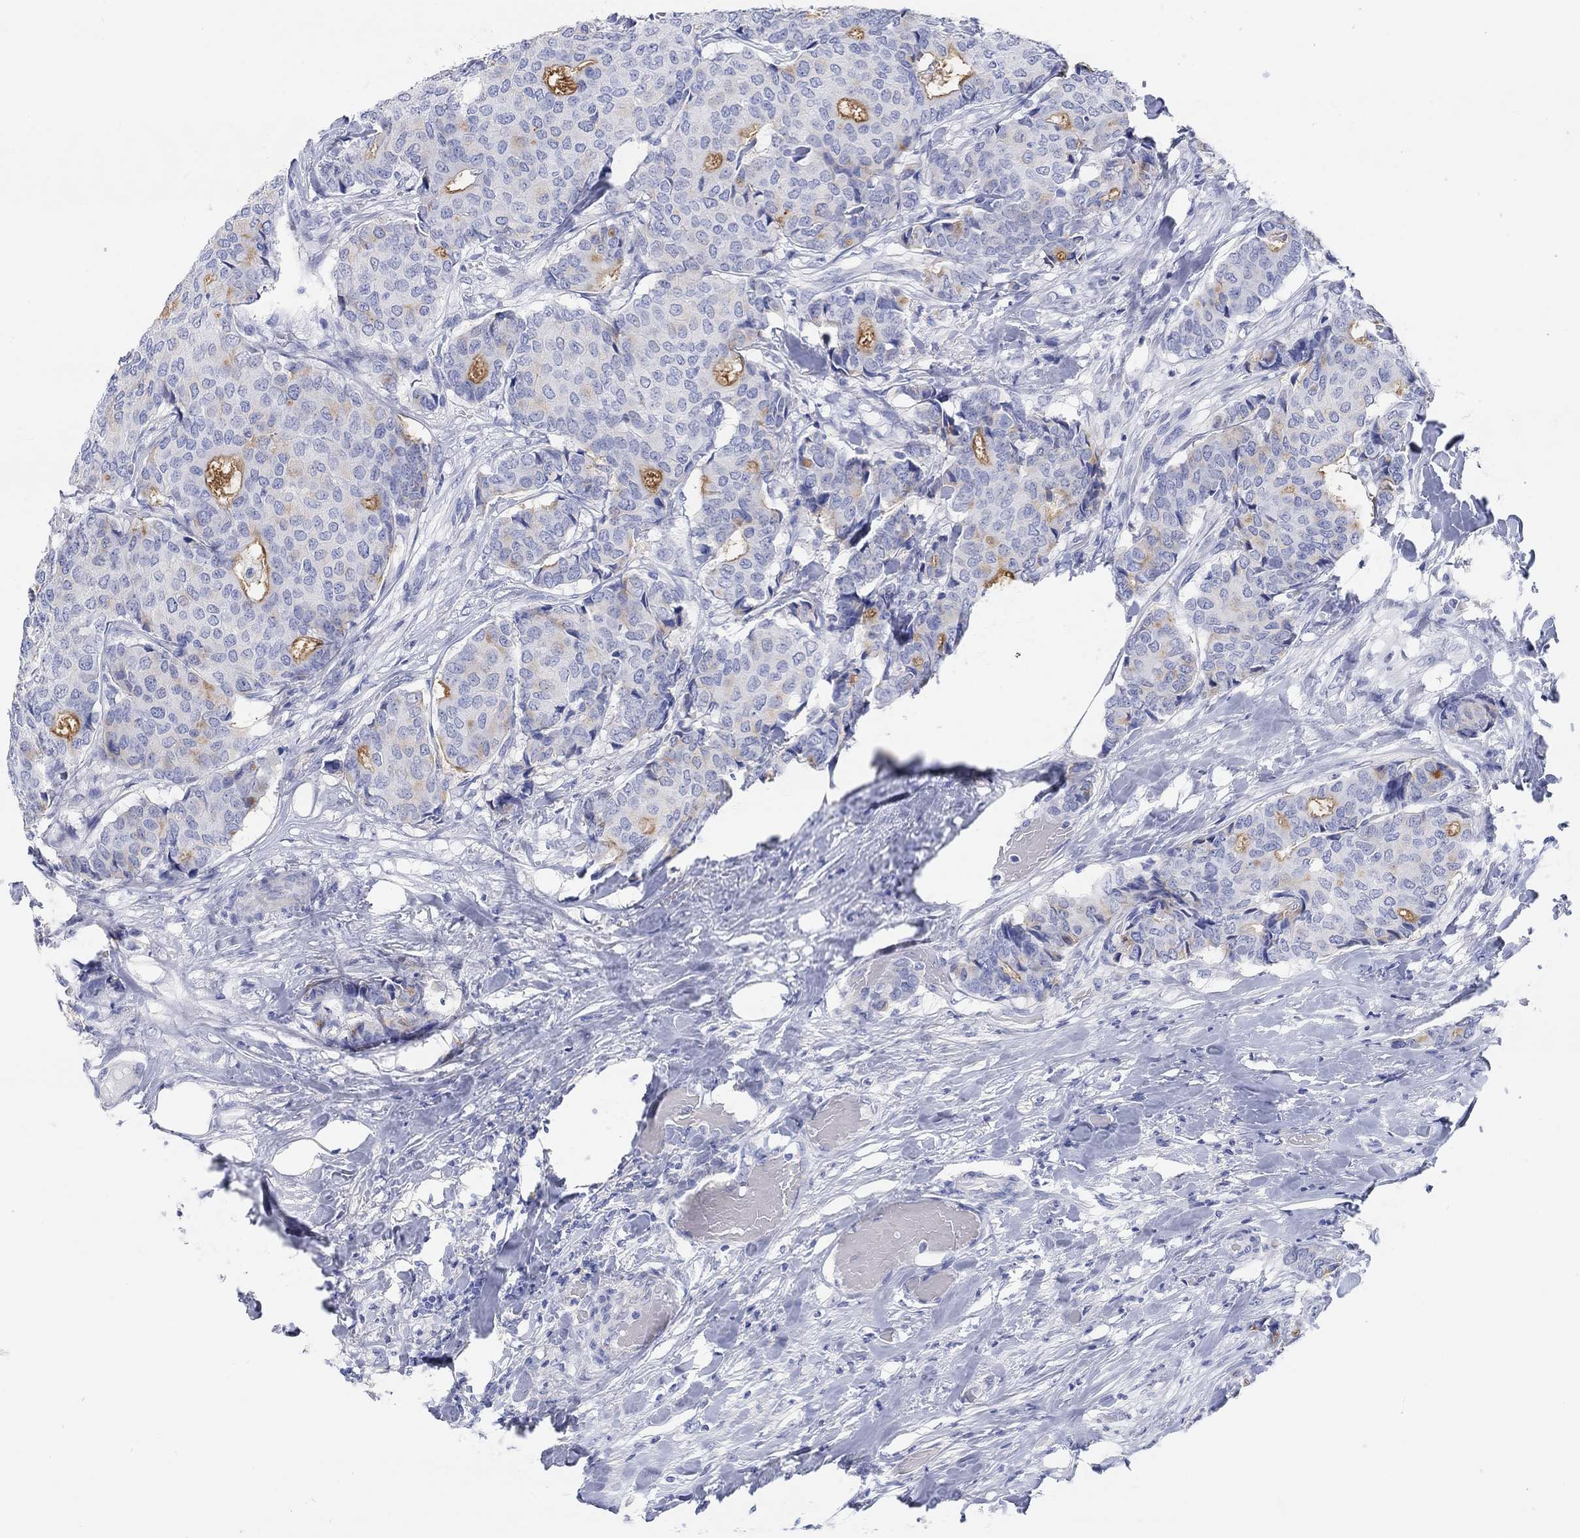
{"staining": {"intensity": "strong", "quantity": "<25%", "location": "cytoplasmic/membranous"}, "tissue": "breast cancer", "cell_type": "Tumor cells", "image_type": "cancer", "snomed": [{"axis": "morphology", "description": "Duct carcinoma"}, {"axis": "topography", "description": "Breast"}], "caption": "There is medium levels of strong cytoplasmic/membranous positivity in tumor cells of breast cancer, as demonstrated by immunohistochemical staining (brown color).", "gene": "XIRP2", "patient": {"sex": "female", "age": 75}}